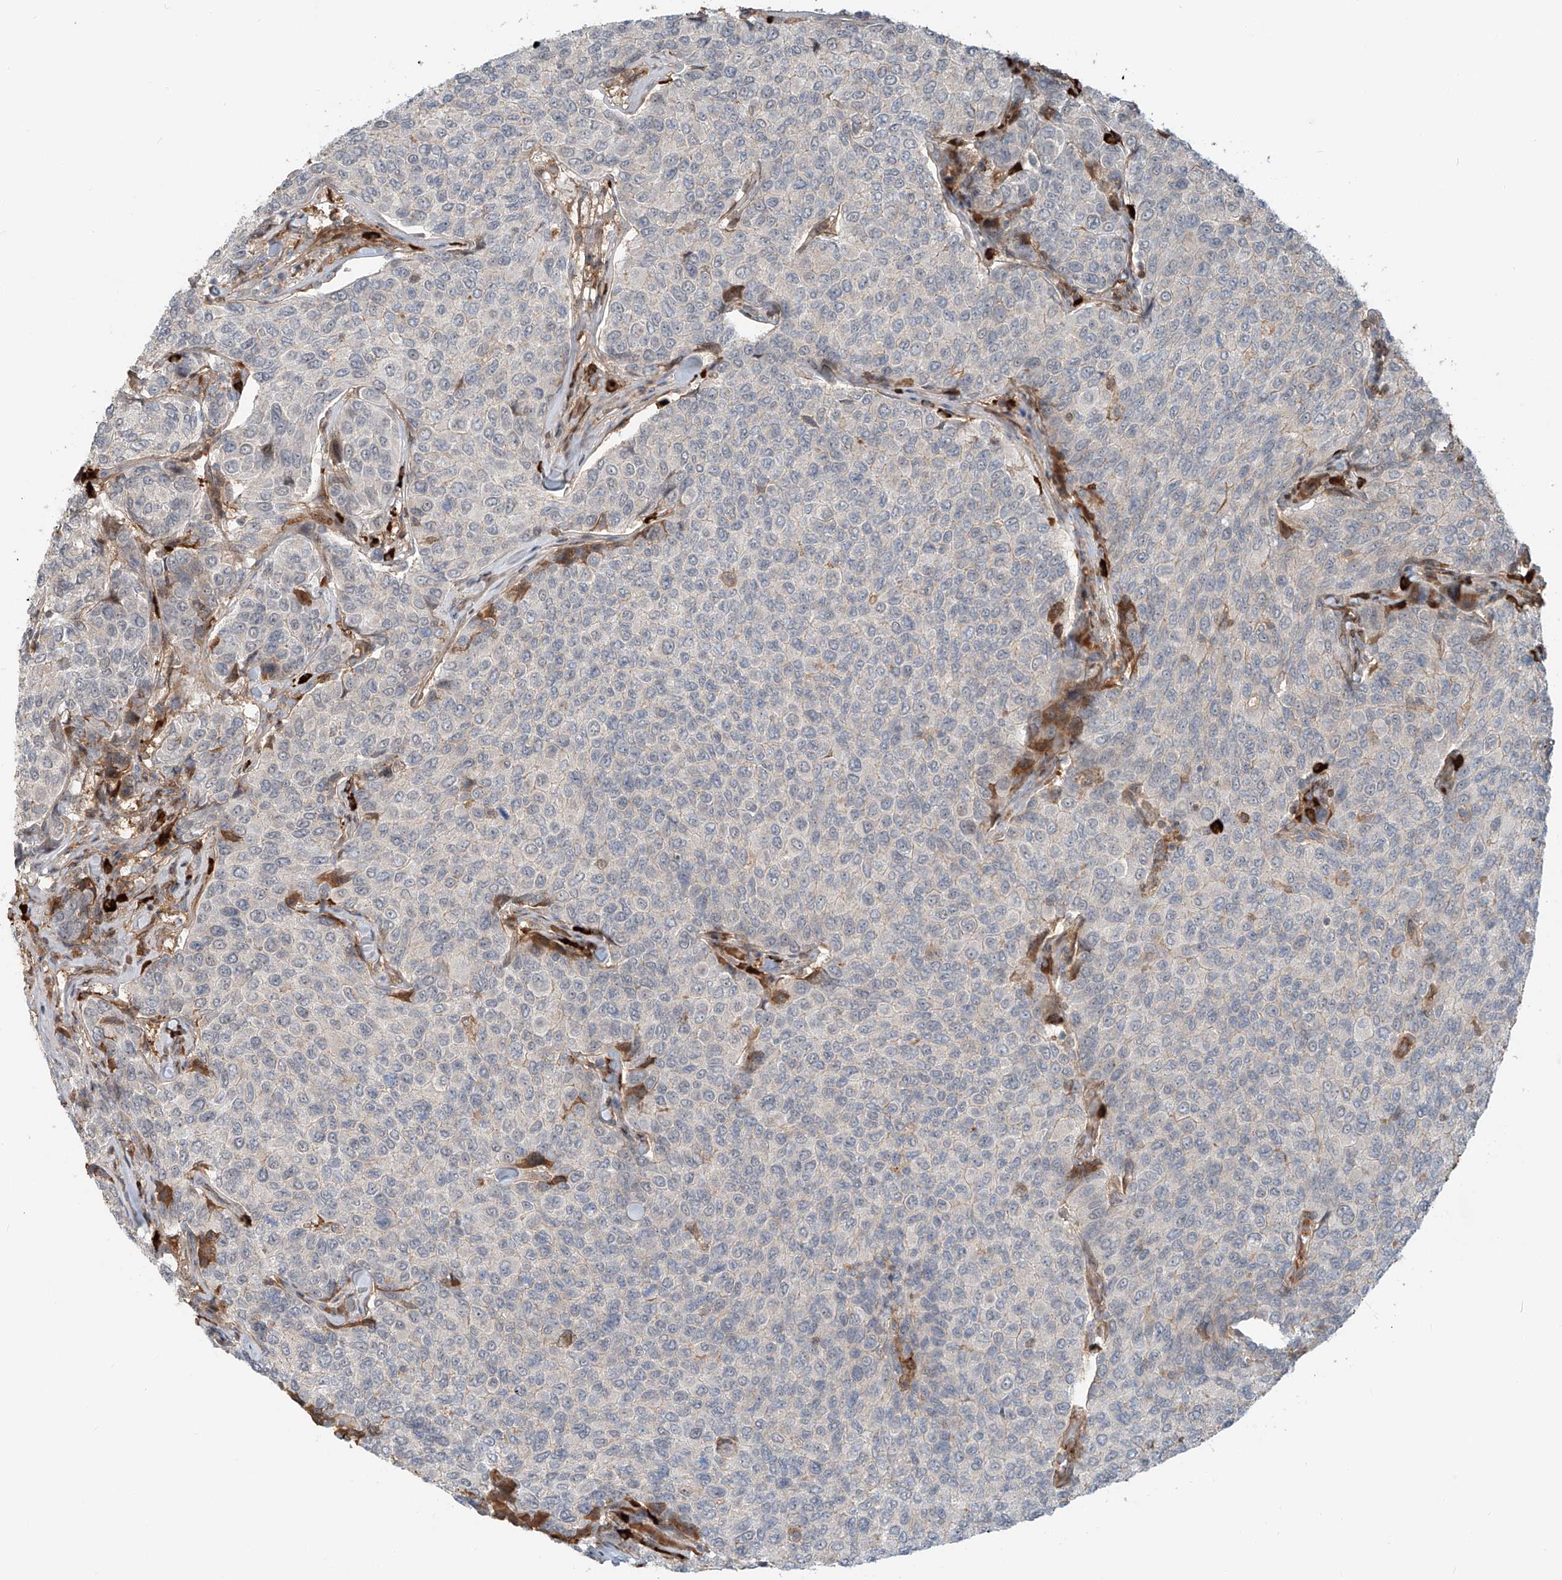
{"staining": {"intensity": "negative", "quantity": "none", "location": "none"}, "tissue": "breast cancer", "cell_type": "Tumor cells", "image_type": "cancer", "snomed": [{"axis": "morphology", "description": "Duct carcinoma"}, {"axis": "topography", "description": "Breast"}], "caption": "An immunohistochemistry (IHC) photomicrograph of breast infiltrating ductal carcinoma is shown. There is no staining in tumor cells of breast infiltrating ductal carcinoma. (Brightfield microscopy of DAB immunohistochemistry (IHC) at high magnification).", "gene": "CEP162", "patient": {"sex": "female", "age": 55}}